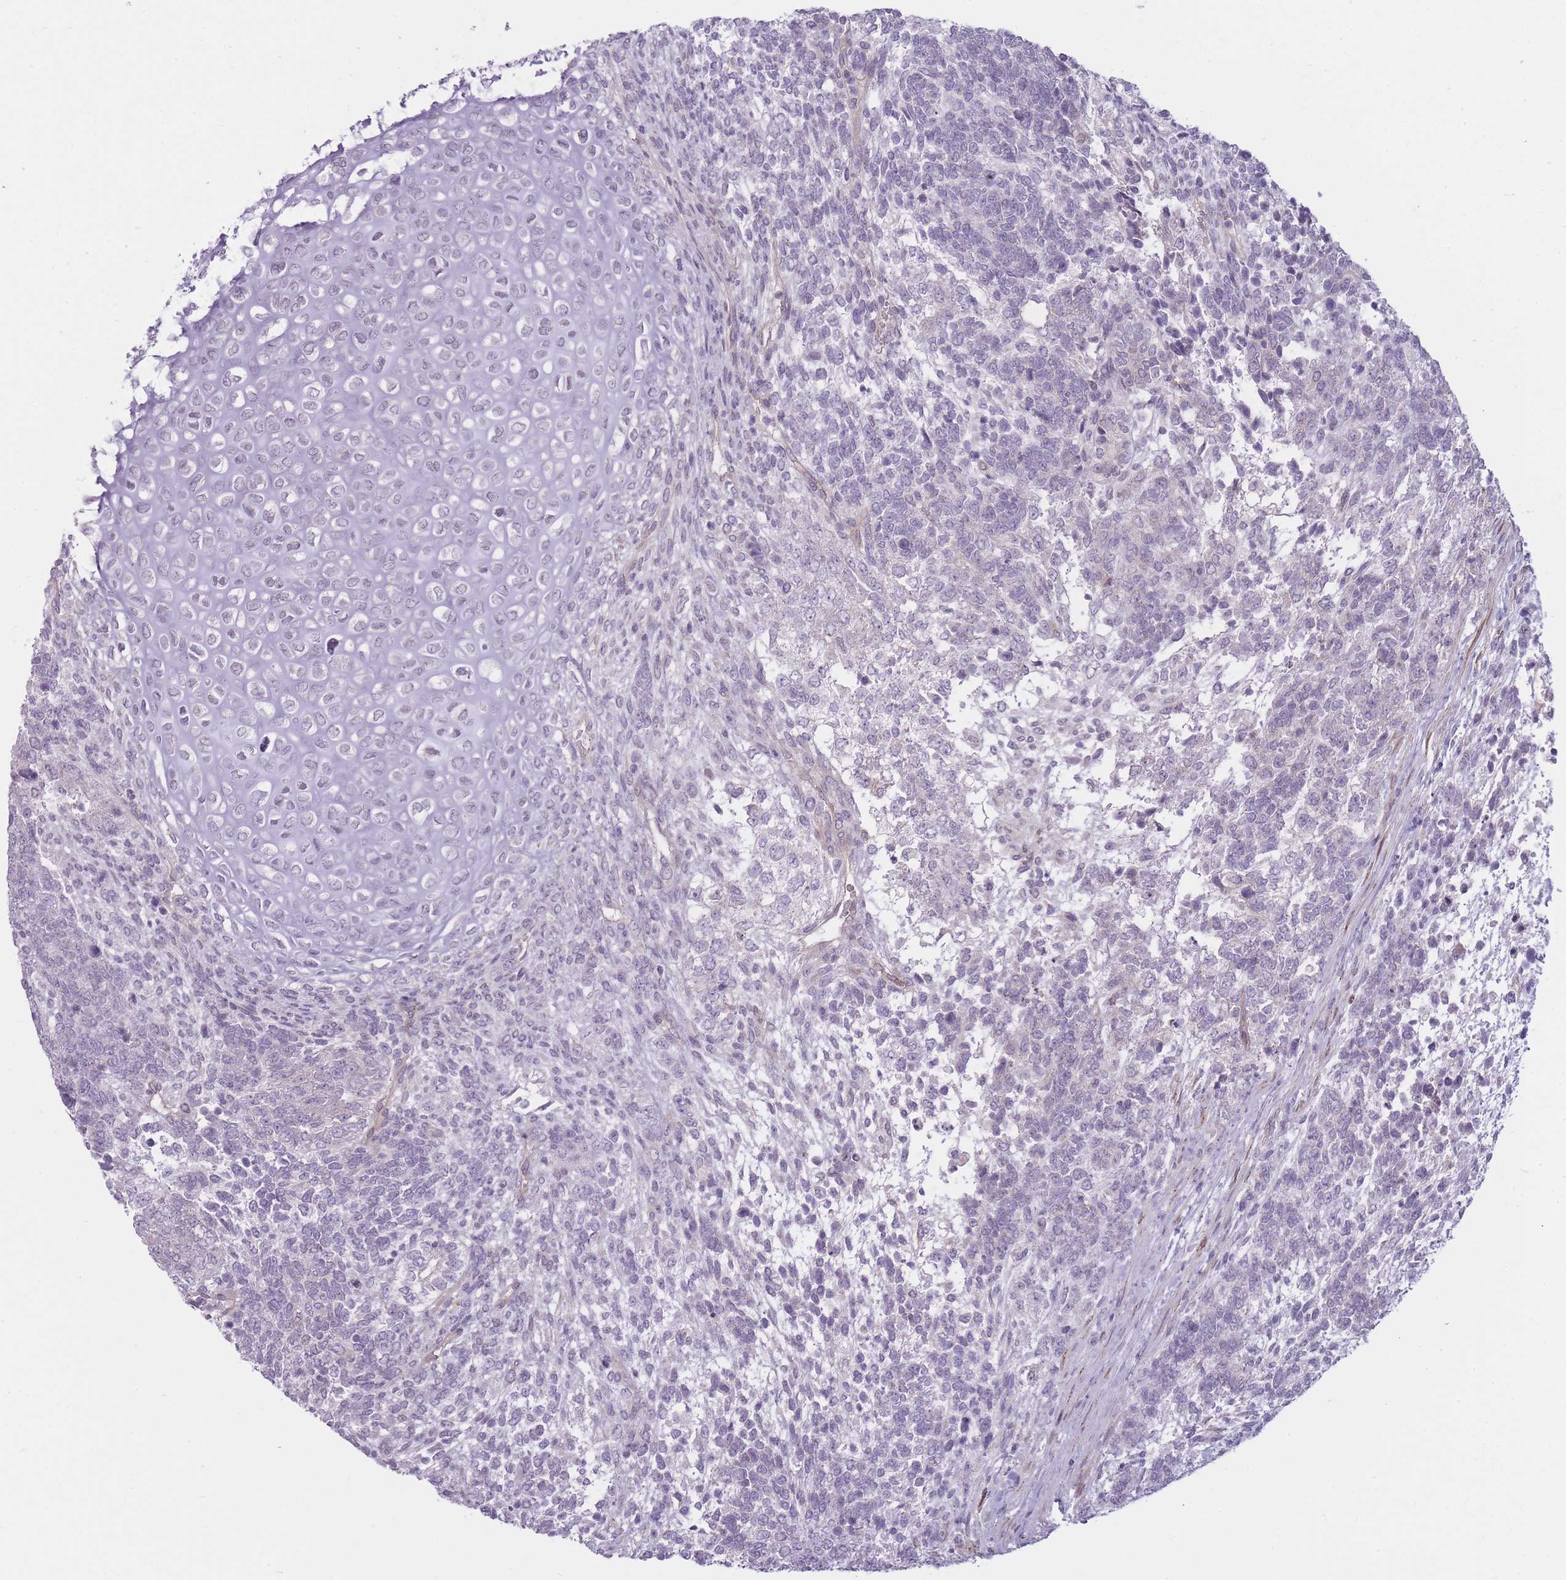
{"staining": {"intensity": "negative", "quantity": "none", "location": "none"}, "tissue": "testis cancer", "cell_type": "Tumor cells", "image_type": "cancer", "snomed": [{"axis": "morphology", "description": "Carcinoma, Embryonal, NOS"}, {"axis": "topography", "description": "Testis"}], "caption": "Immunohistochemistry of testis embryonal carcinoma shows no positivity in tumor cells.", "gene": "PGRMC2", "patient": {"sex": "male", "age": 23}}